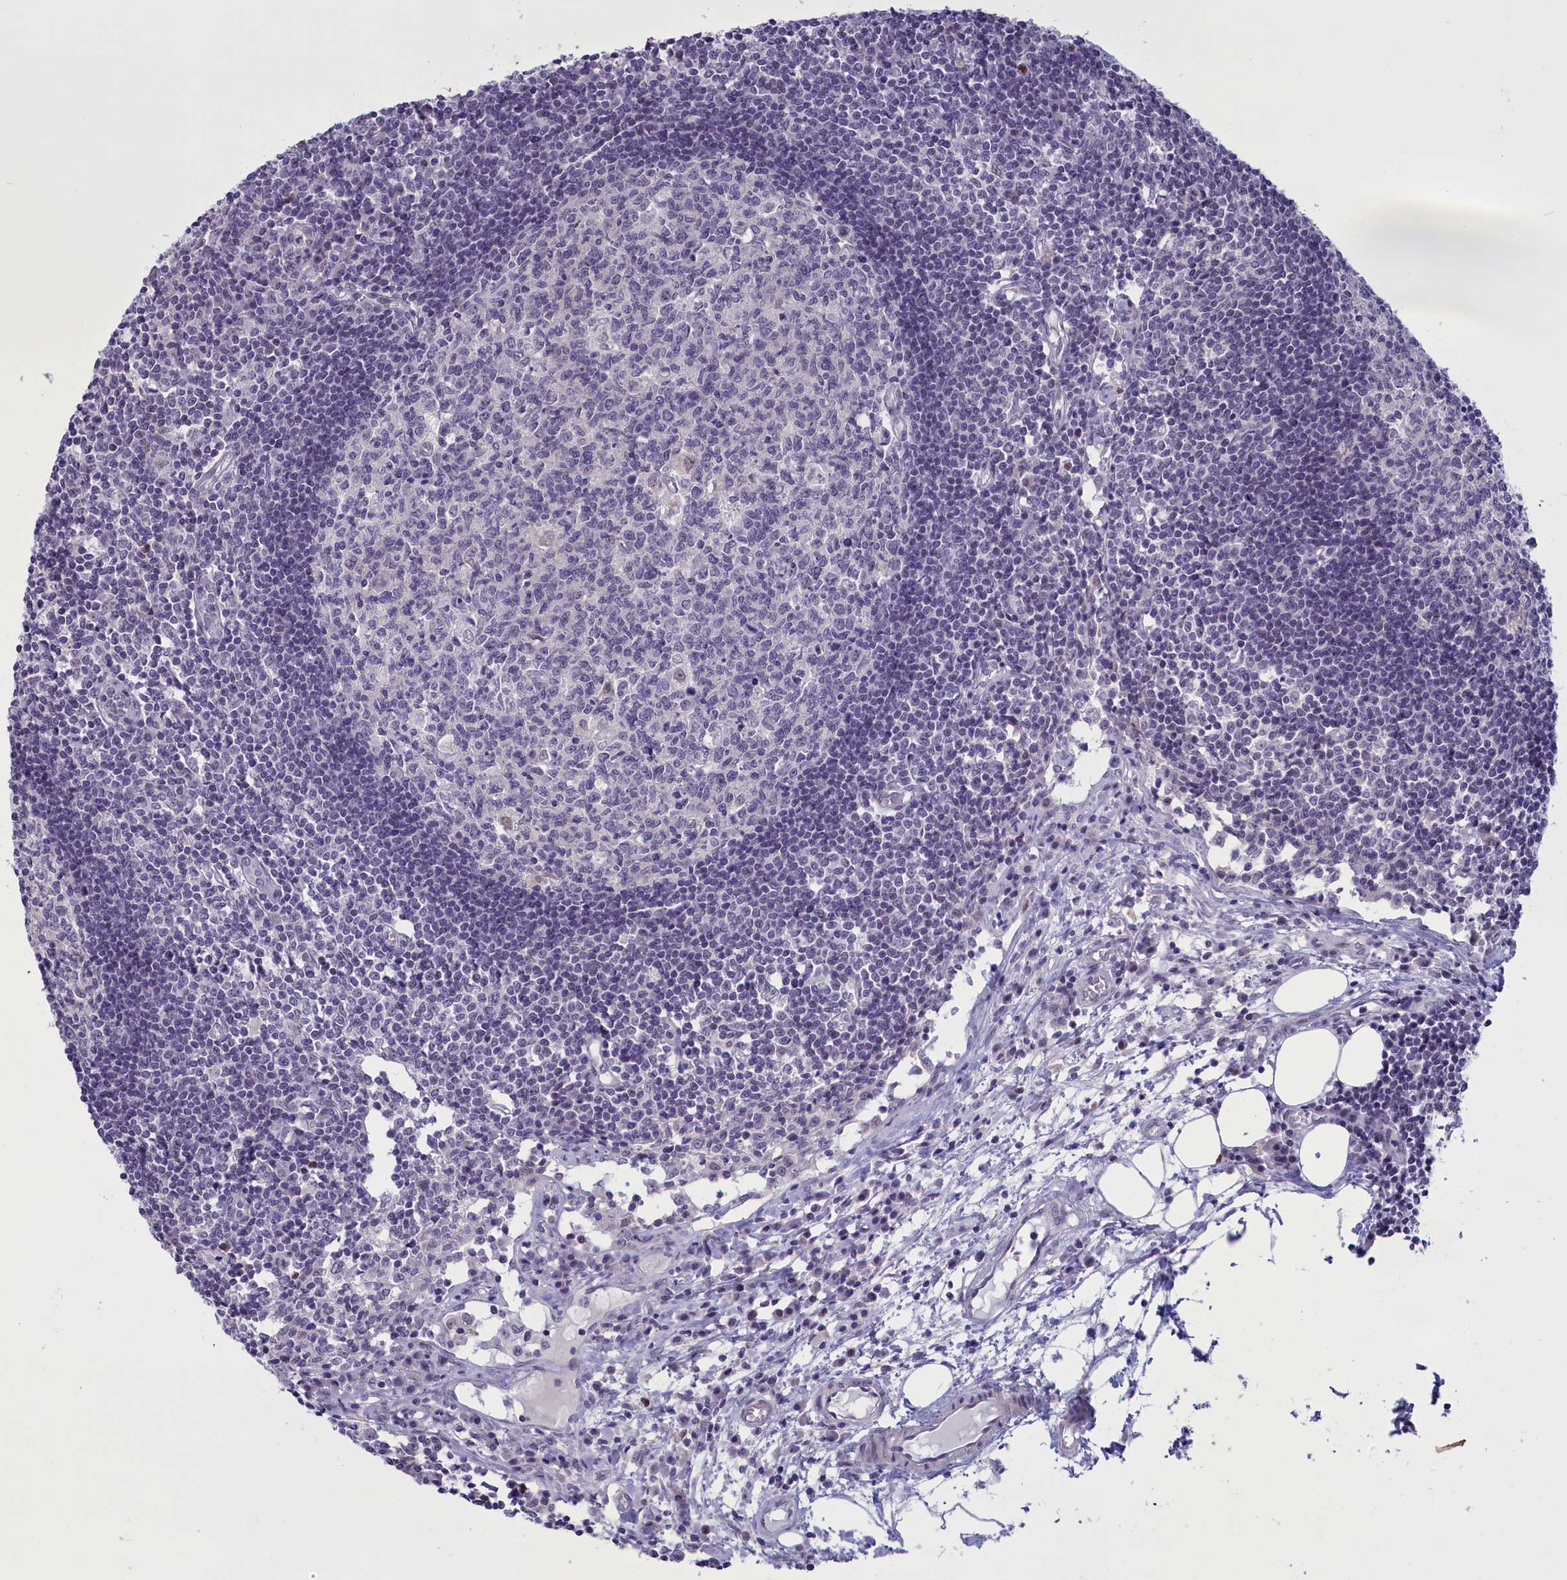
{"staining": {"intensity": "negative", "quantity": "none", "location": "none"}, "tissue": "lymph node", "cell_type": "Germinal center cells", "image_type": "normal", "snomed": [{"axis": "morphology", "description": "Normal tissue, NOS"}, {"axis": "topography", "description": "Lymph node"}], "caption": "Micrograph shows no significant protein staining in germinal center cells of normal lymph node.", "gene": "ELOA2", "patient": {"sex": "female", "age": 55}}